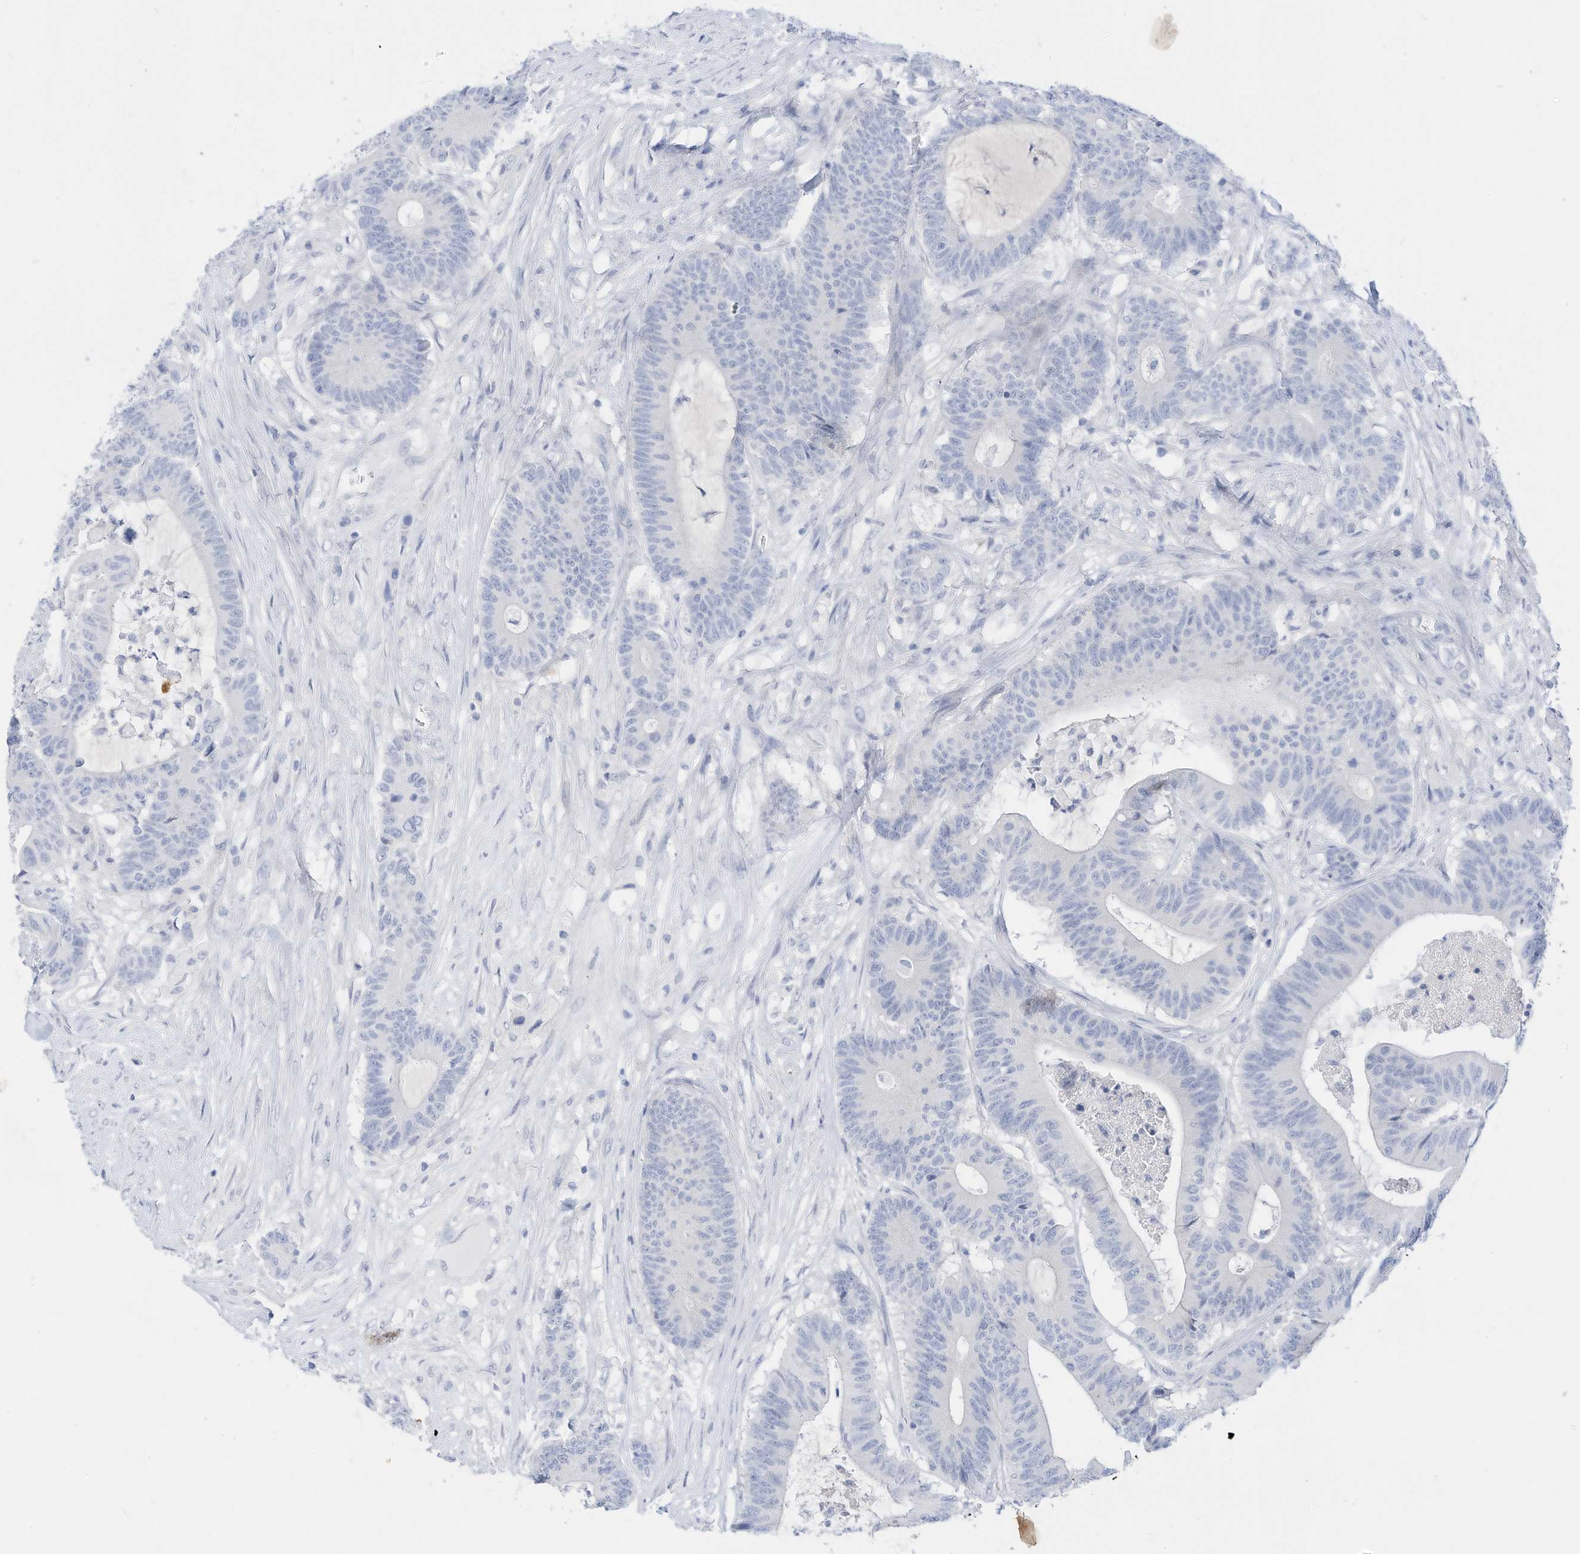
{"staining": {"intensity": "negative", "quantity": "none", "location": "none"}, "tissue": "colorectal cancer", "cell_type": "Tumor cells", "image_type": "cancer", "snomed": [{"axis": "morphology", "description": "Adenocarcinoma, NOS"}, {"axis": "topography", "description": "Colon"}], "caption": "An immunohistochemistry (IHC) photomicrograph of colorectal cancer is shown. There is no staining in tumor cells of colorectal cancer.", "gene": "SPOCD1", "patient": {"sex": "female", "age": 84}}